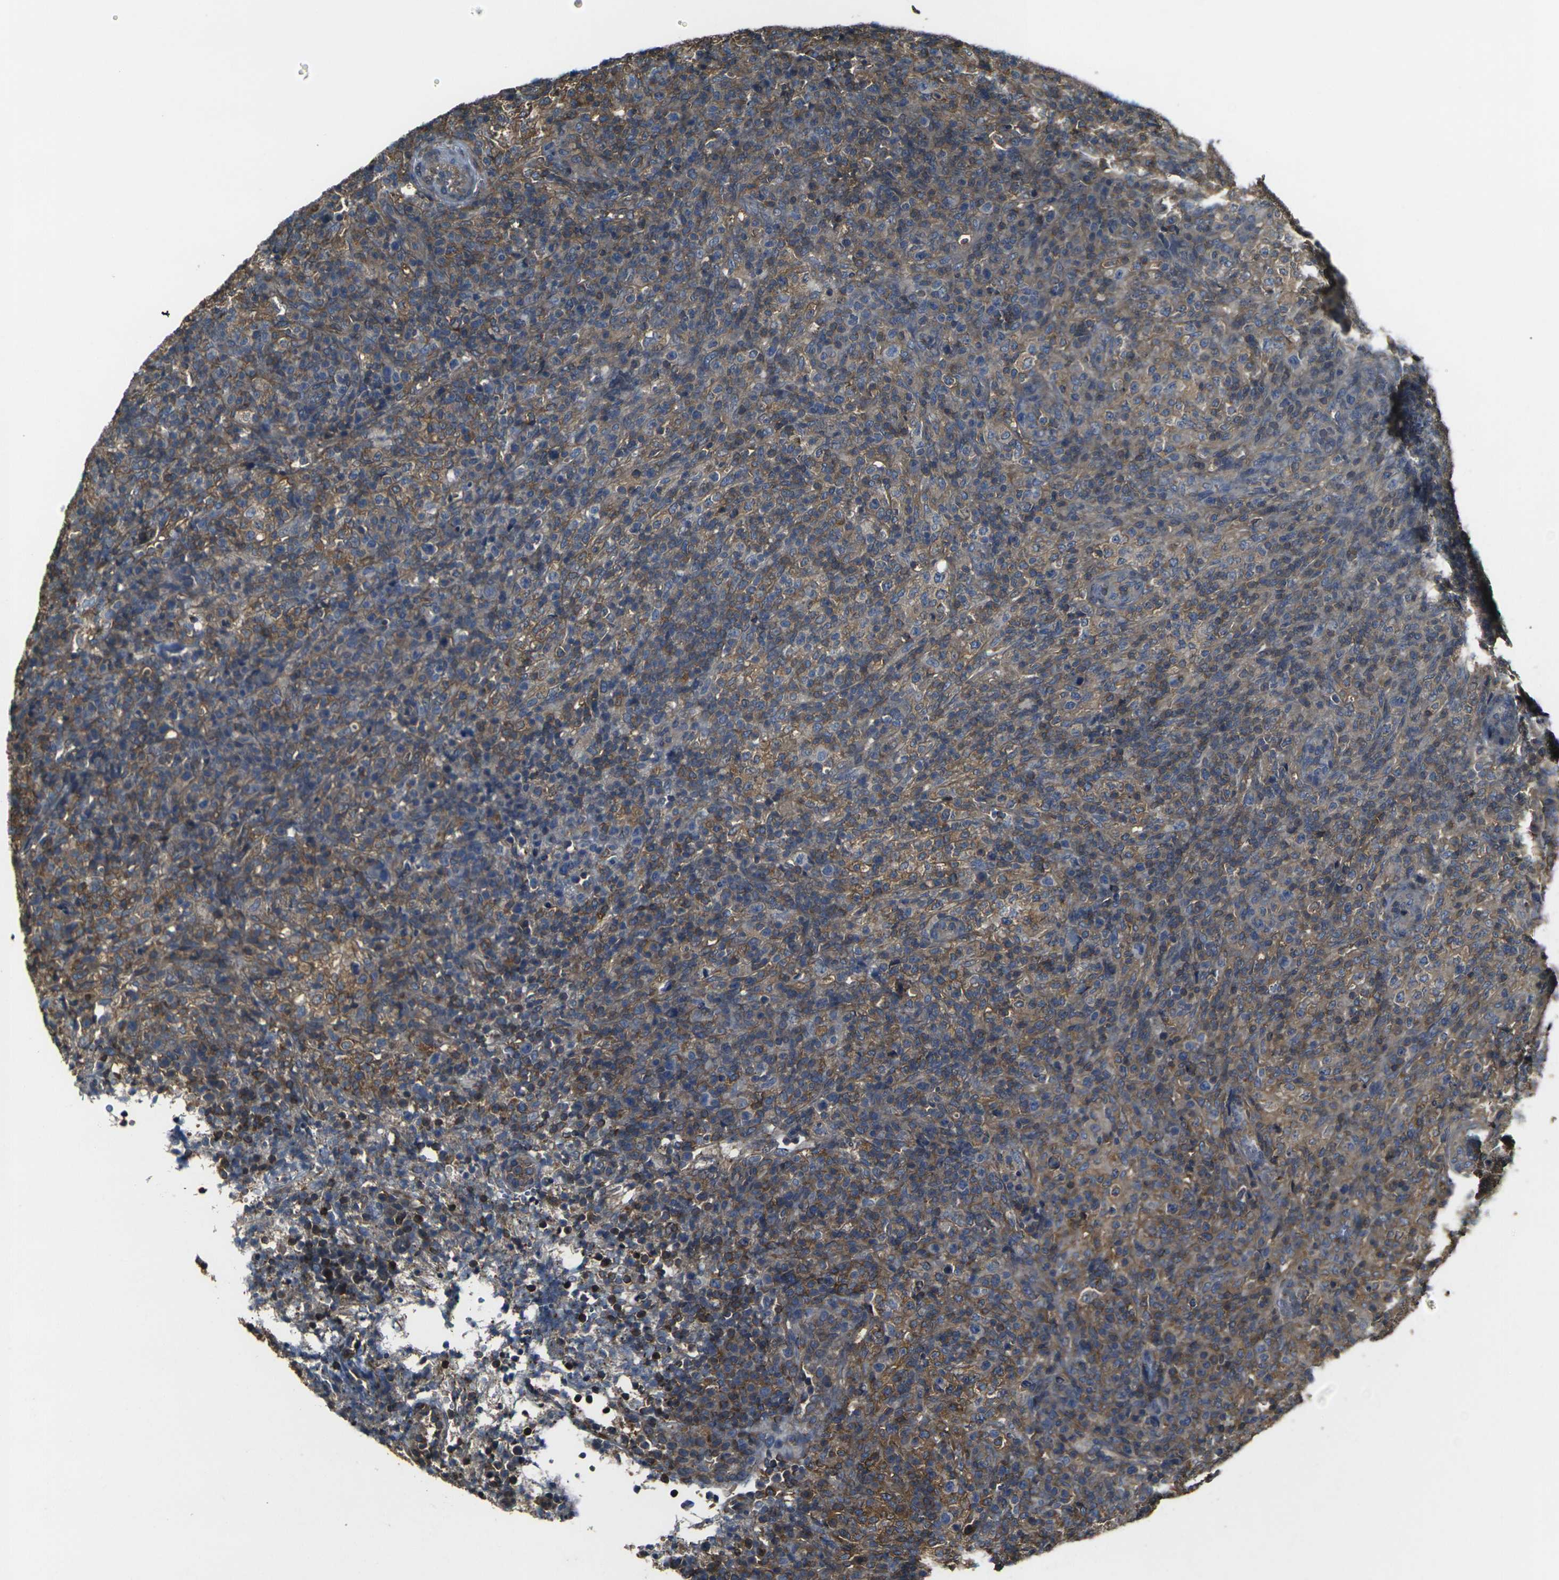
{"staining": {"intensity": "weak", "quantity": ">75%", "location": "cytoplasmic/membranous"}, "tissue": "lymphoma", "cell_type": "Tumor cells", "image_type": "cancer", "snomed": [{"axis": "morphology", "description": "Malignant lymphoma, non-Hodgkin's type, High grade"}, {"axis": "topography", "description": "Lymph node"}], "caption": "The immunohistochemical stain labels weak cytoplasmic/membranous staining in tumor cells of high-grade malignant lymphoma, non-Hodgkin's type tissue. Immunohistochemistry stains the protein of interest in brown and the nuclei are stained blue.", "gene": "PRKACB", "patient": {"sex": "female", "age": 76}}